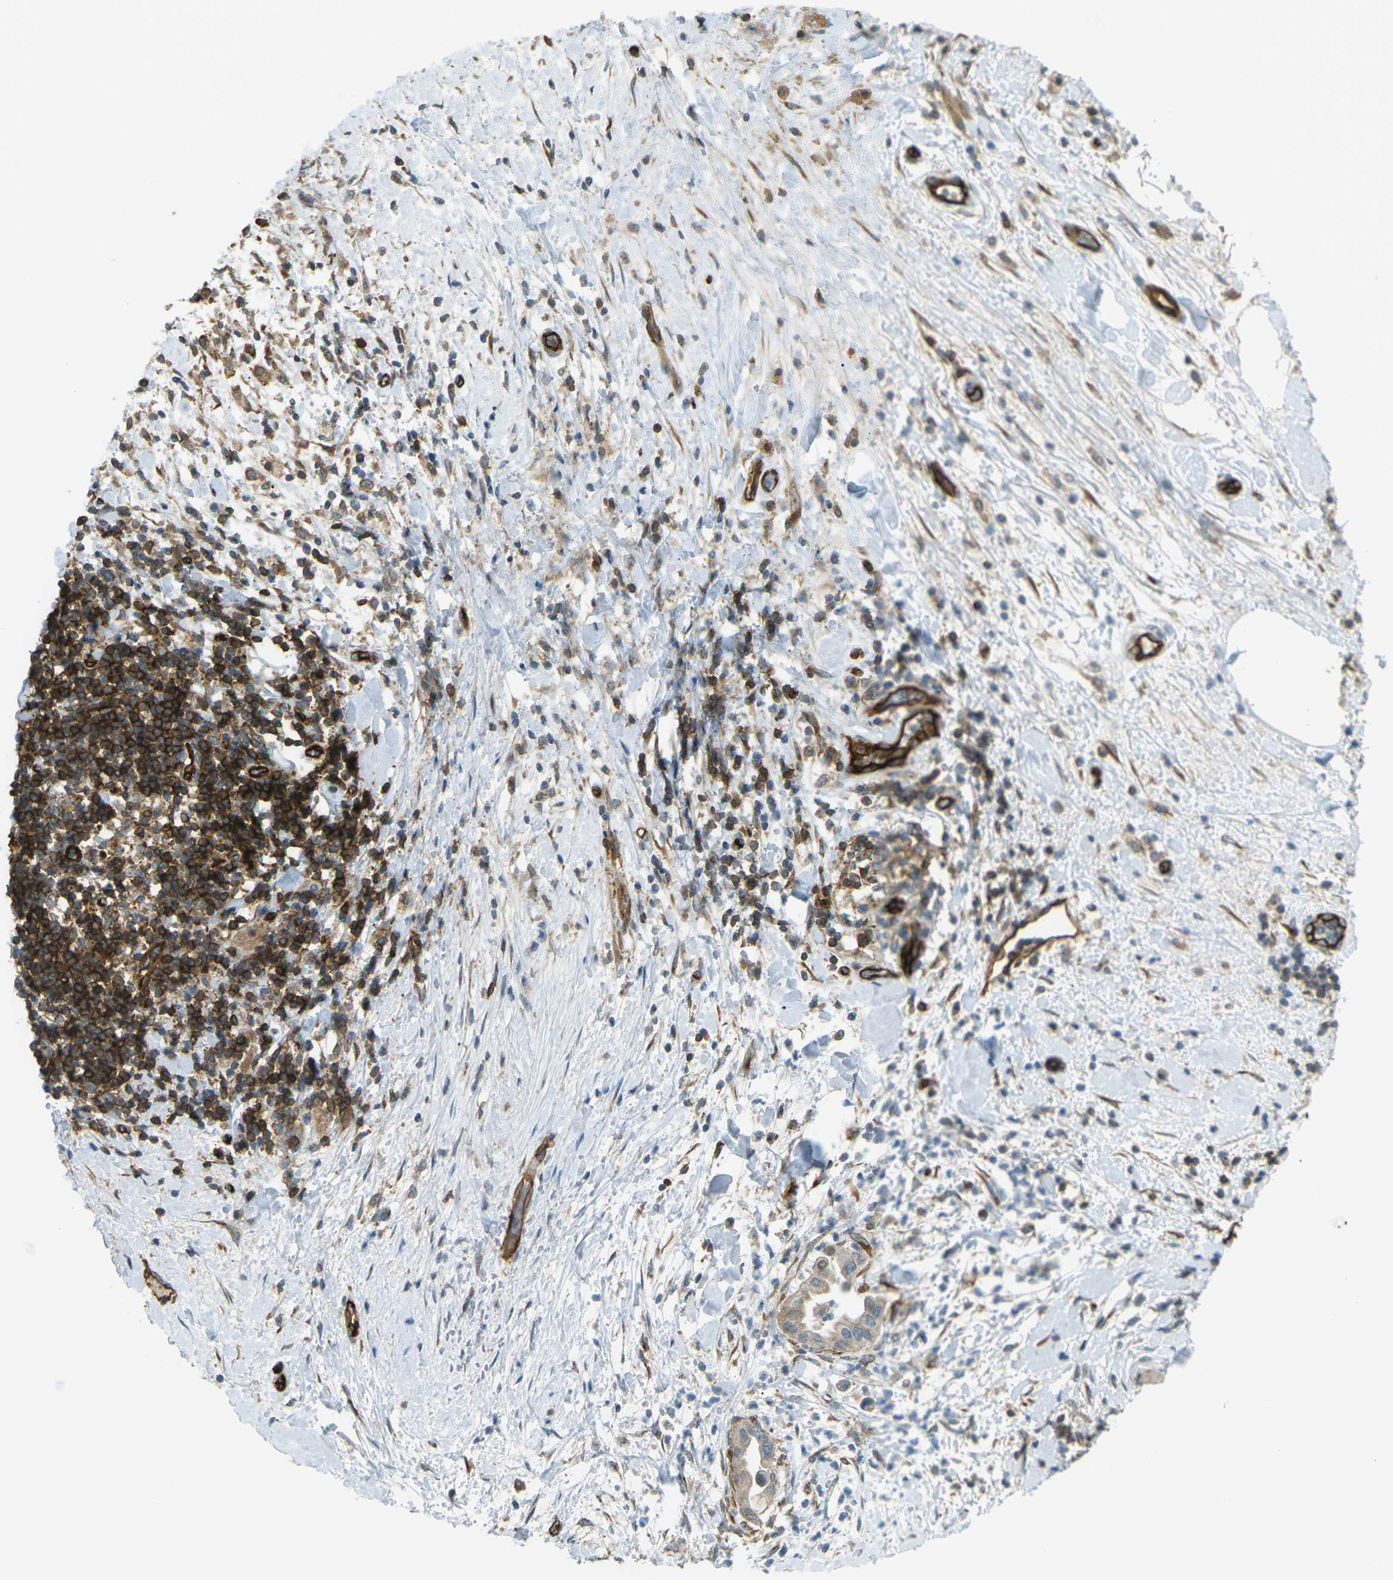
{"staining": {"intensity": "weak", "quantity": ">75%", "location": "cytoplasmic/membranous"}, "tissue": "pancreatic cancer", "cell_type": "Tumor cells", "image_type": "cancer", "snomed": [{"axis": "morphology", "description": "Adenocarcinoma, NOS"}, {"axis": "topography", "description": "Pancreas"}], "caption": "Human pancreatic adenocarcinoma stained with a brown dye exhibits weak cytoplasmic/membranous positive expression in about >75% of tumor cells.", "gene": "S1PR1", "patient": {"sex": "male", "age": 55}}